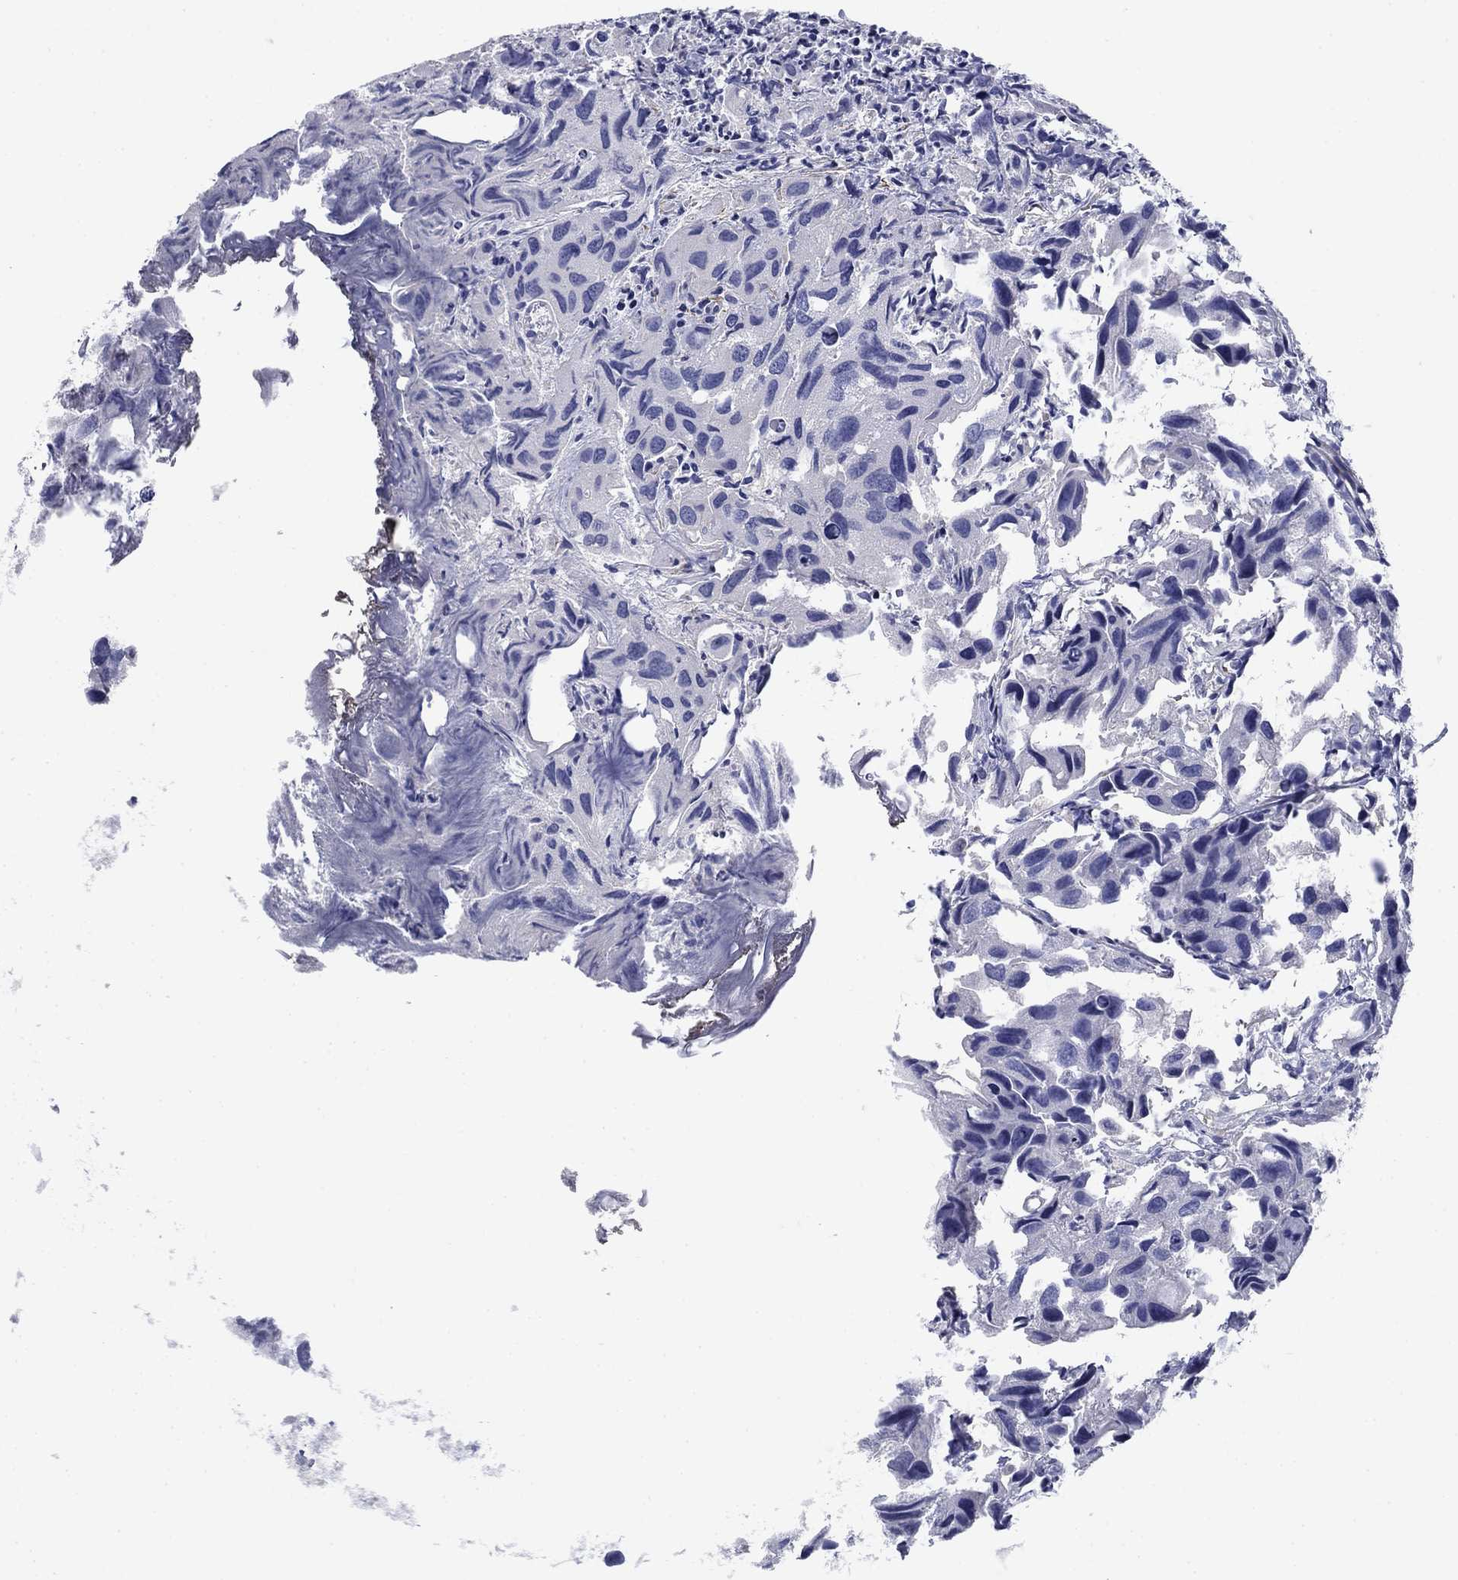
{"staining": {"intensity": "negative", "quantity": "none", "location": "none"}, "tissue": "urothelial cancer", "cell_type": "Tumor cells", "image_type": "cancer", "snomed": [{"axis": "morphology", "description": "Urothelial carcinoma, High grade"}, {"axis": "topography", "description": "Urinary bladder"}], "caption": "The histopathology image demonstrates no staining of tumor cells in urothelial carcinoma (high-grade). (Immunohistochemistry (ihc), brightfield microscopy, high magnification).", "gene": "PRKCG", "patient": {"sex": "male", "age": 79}}